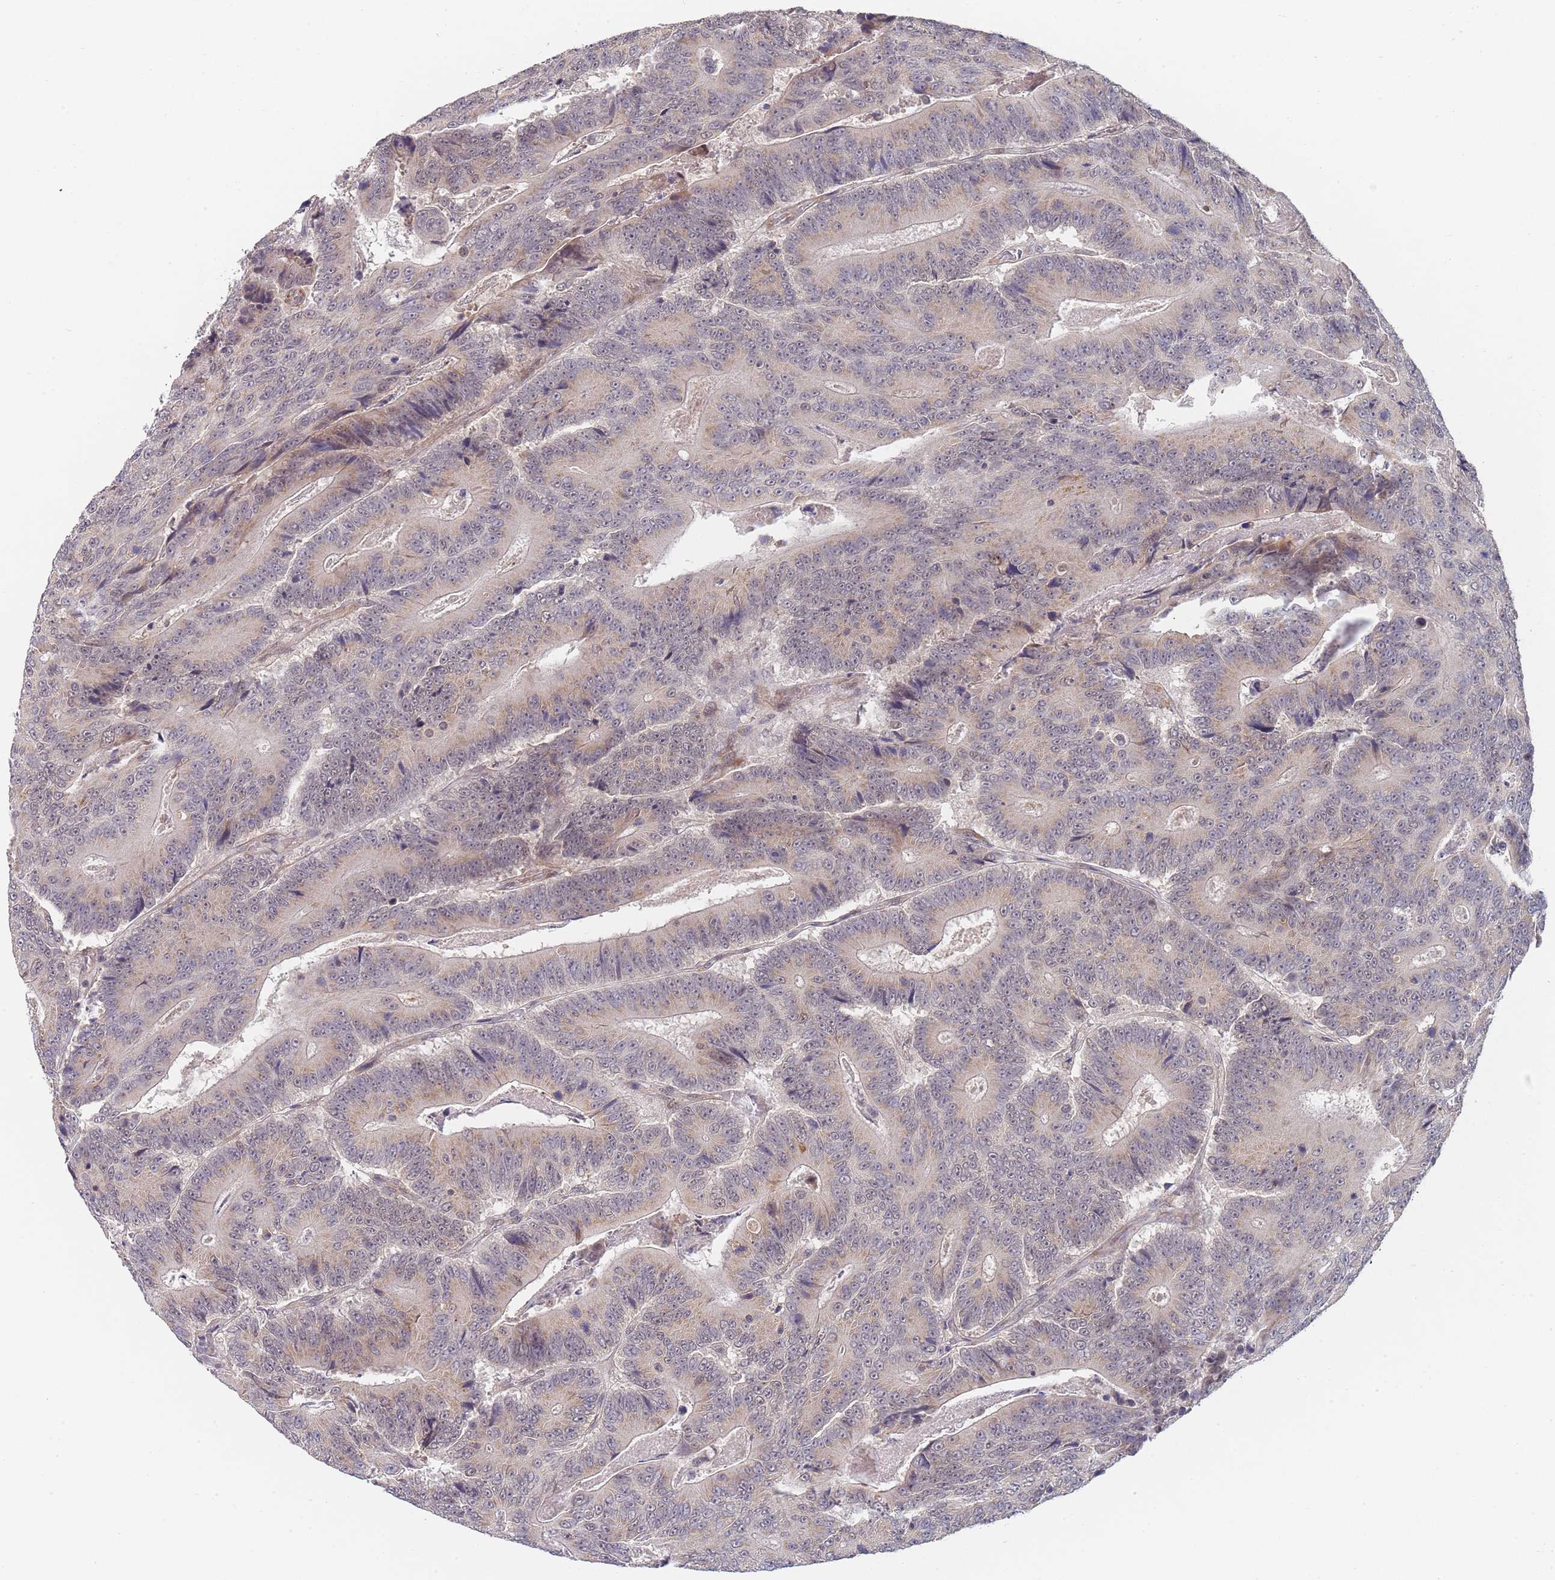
{"staining": {"intensity": "weak", "quantity": "<25%", "location": "nuclear"}, "tissue": "colorectal cancer", "cell_type": "Tumor cells", "image_type": "cancer", "snomed": [{"axis": "morphology", "description": "Adenocarcinoma, NOS"}, {"axis": "topography", "description": "Colon"}], "caption": "This is an immunohistochemistry (IHC) photomicrograph of human colorectal adenocarcinoma. There is no staining in tumor cells.", "gene": "B4GALT4", "patient": {"sex": "male", "age": 83}}